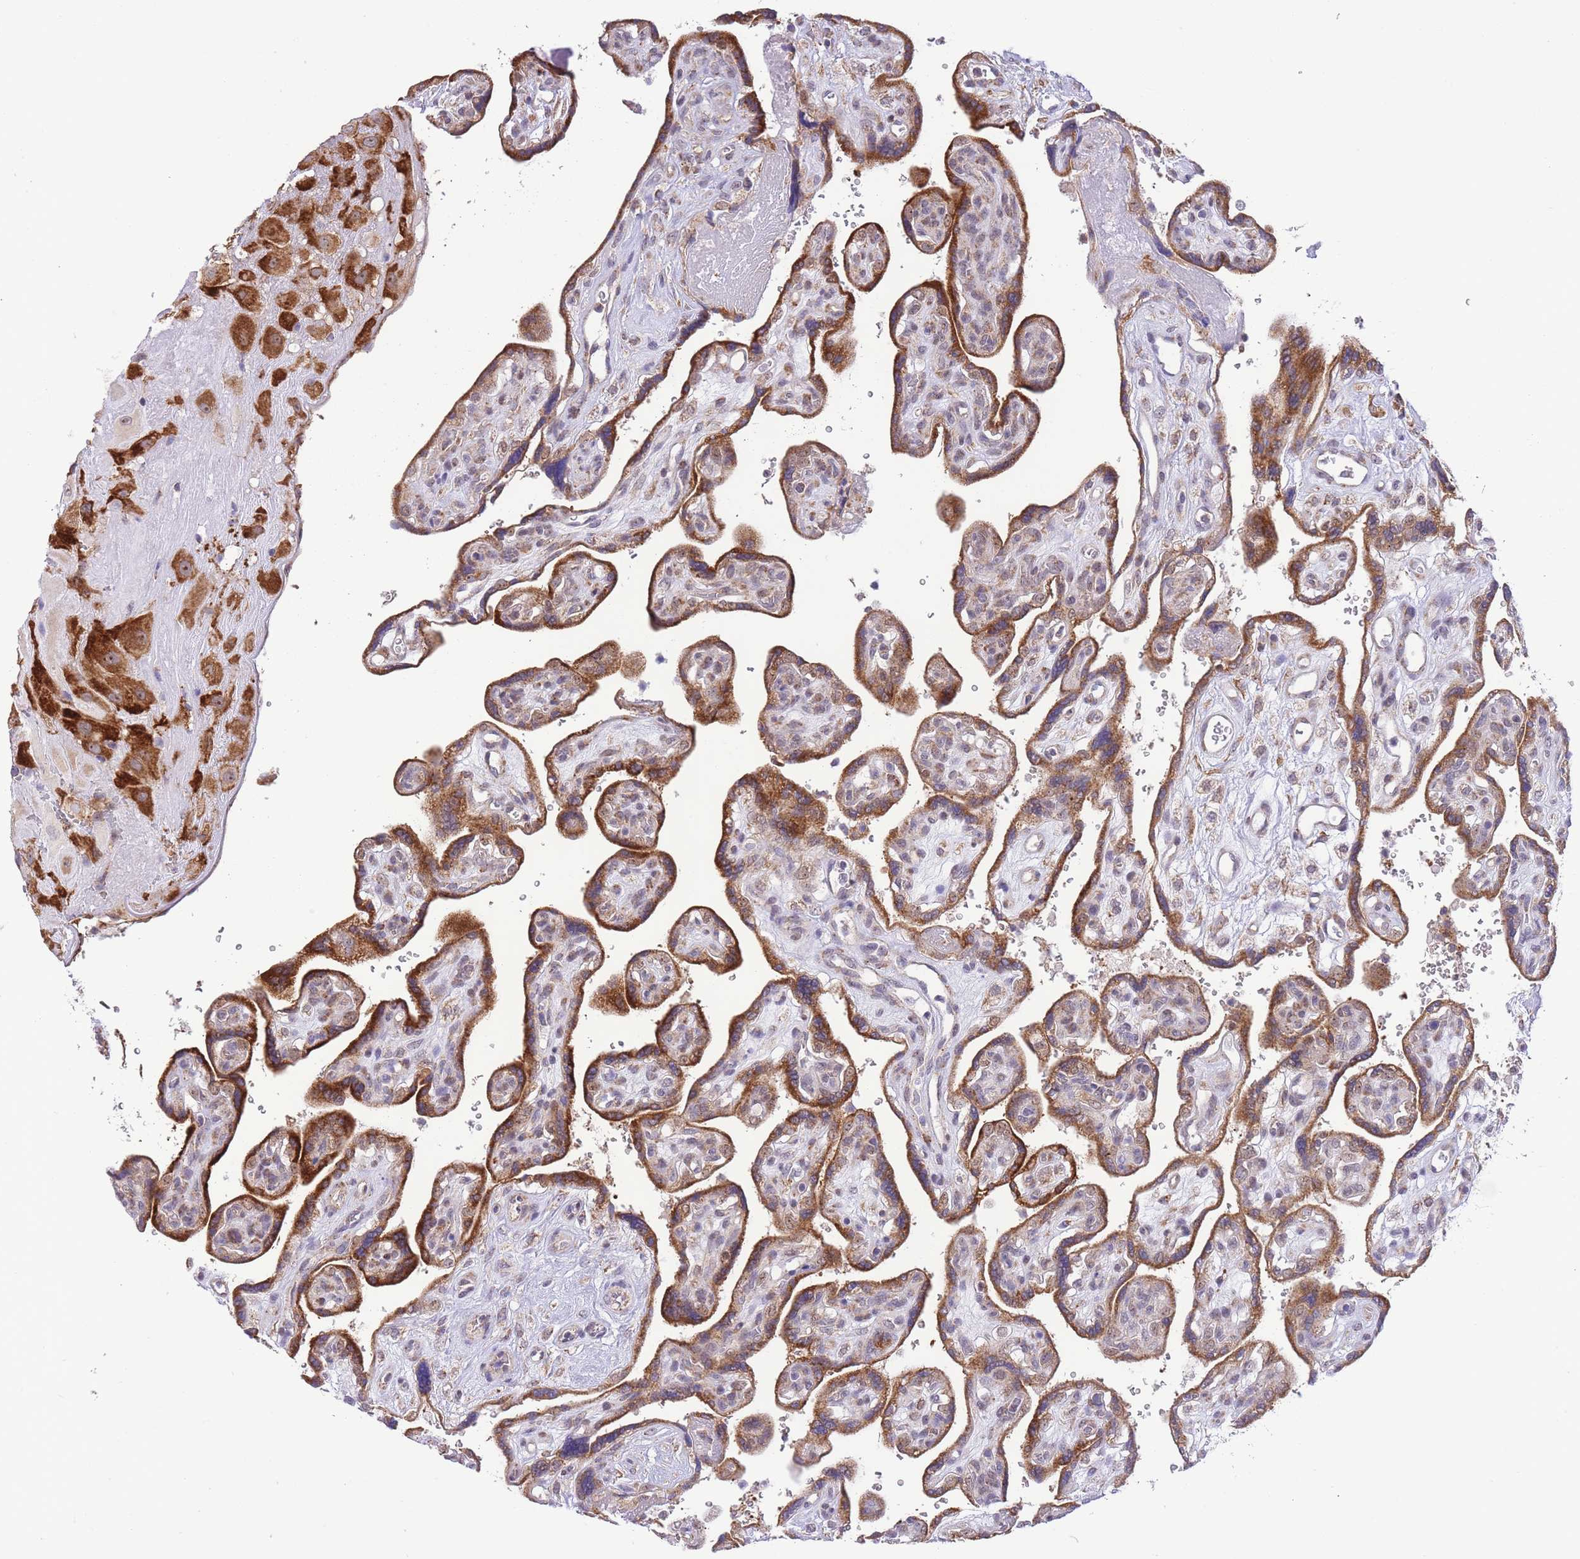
{"staining": {"intensity": "strong", "quantity": ">75%", "location": "cytoplasmic/membranous"}, "tissue": "placenta", "cell_type": "Decidual cells", "image_type": "normal", "snomed": [{"axis": "morphology", "description": "Normal tissue, NOS"}, {"axis": "topography", "description": "Placenta"}], "caption": "An image of human placenta stained for a protein reveals strong cytoplasmic/membranous brown staining in decidual cells. Immunohistochemistry stains the protein of interest in brown and the nuclei are stained blue.", "gene": "EXOSC8", "patient": {"sex": "female", "age": 39}}